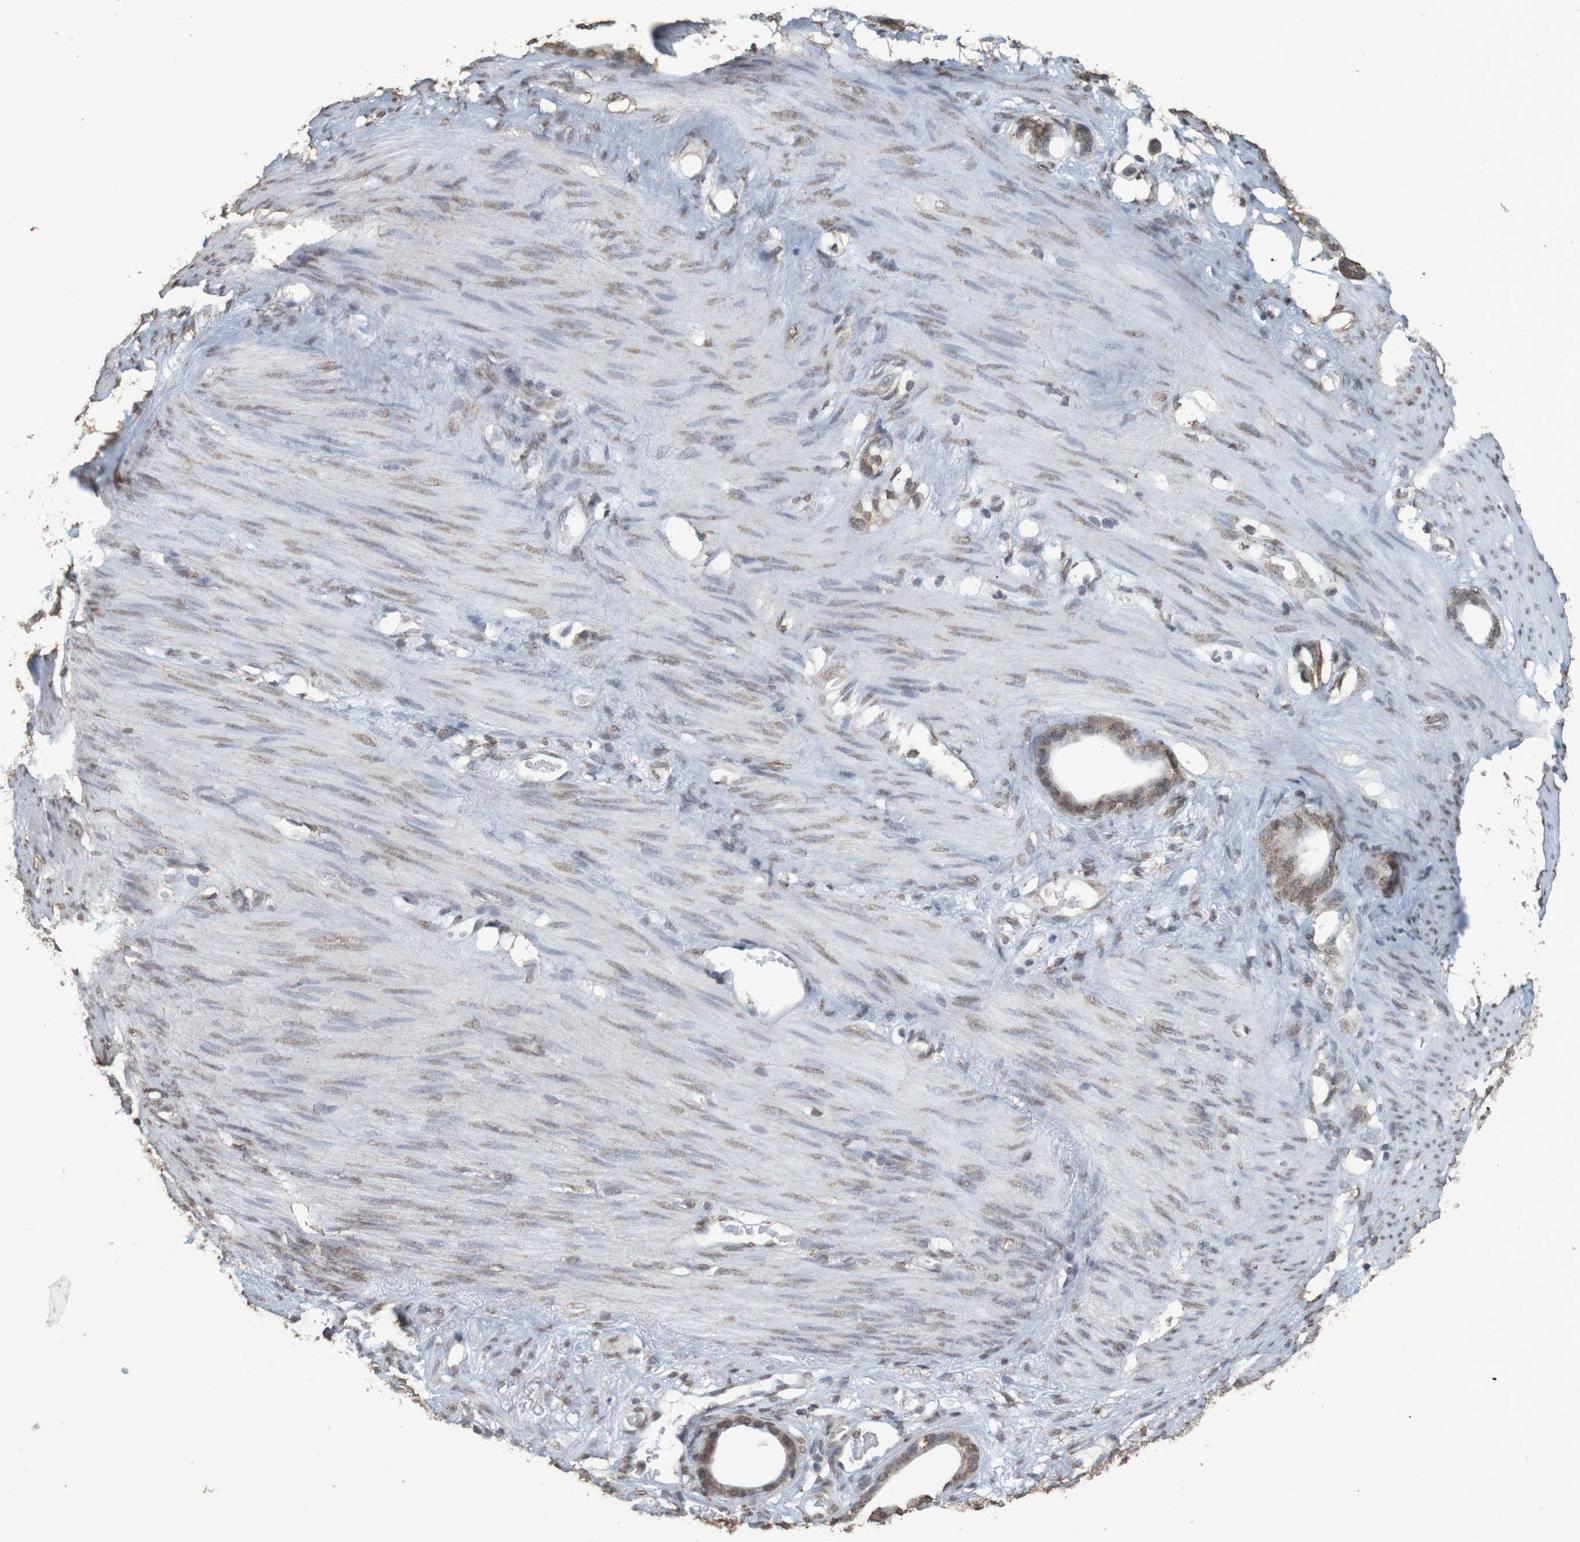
{"staining": {"intensity": "weak", "quantity": "25%-75%", "location": "cytoplasmic/membranous,nuclear"}, "tissue": "stomach cancer", "cell_type": "Tumor cells", "image_type": "cancer", "snomed": [{"axis": "morphology", "description": "Adenocarcinoma, NOS"}, {"axis": "topography", "description": "Stomach"}], "caption": "Stomach adenocarcinoma stained for a protein (brown) reveals weak cytoplasmic/membranous and nuclear positive staining in about 25%-75% of tumor cells.", "gene": "GFI1", "patient": {"sex": "female", "age": 75}}